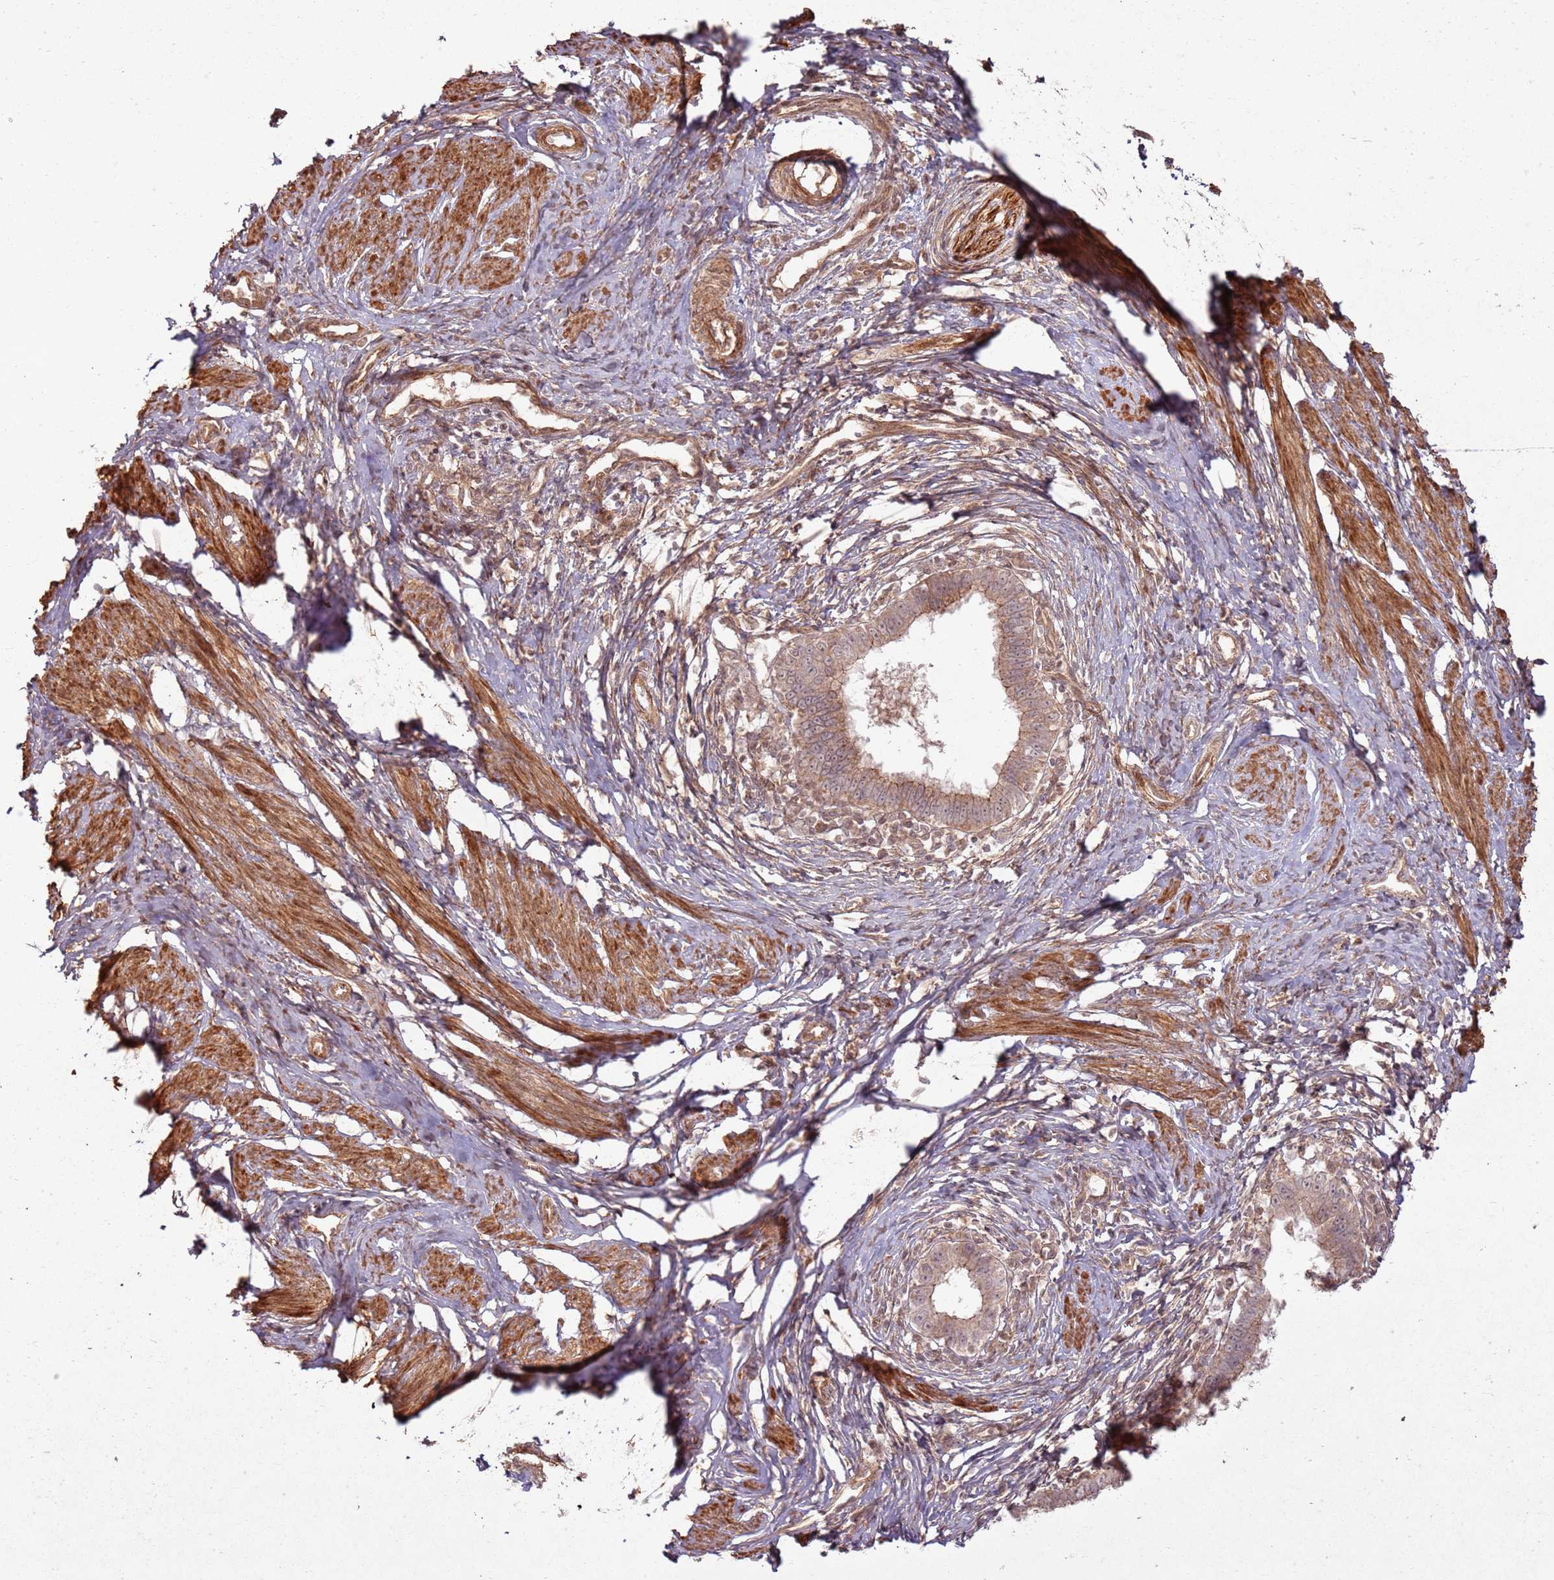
{"staining": {"intensity": "moderate", "quantity": "25%-75%", "location": "cytoplasmic/membranous"}, "tissue": "cervical cancer", "cell_type": "Tumor cells", "image_type": "cancer", "snomed": [{"axis": "morphology", "description": "Adenocarcinoma, NOS"}, {"axis": "topography", "description": "Cervix"}], "caption": "Cervical cancer (adenocarcinoma) stained with immunohistochemistry (IHC) displays moderate cytoplasmic/membranous positivity in about 25%-75% of tumor cells. (Stains: DAB in brown, nuclei in blue, Microscopy: brightfield microscopy at high magnification).", "gene": "ZNF623", "patient": {"sex": "female", "age": 36}}